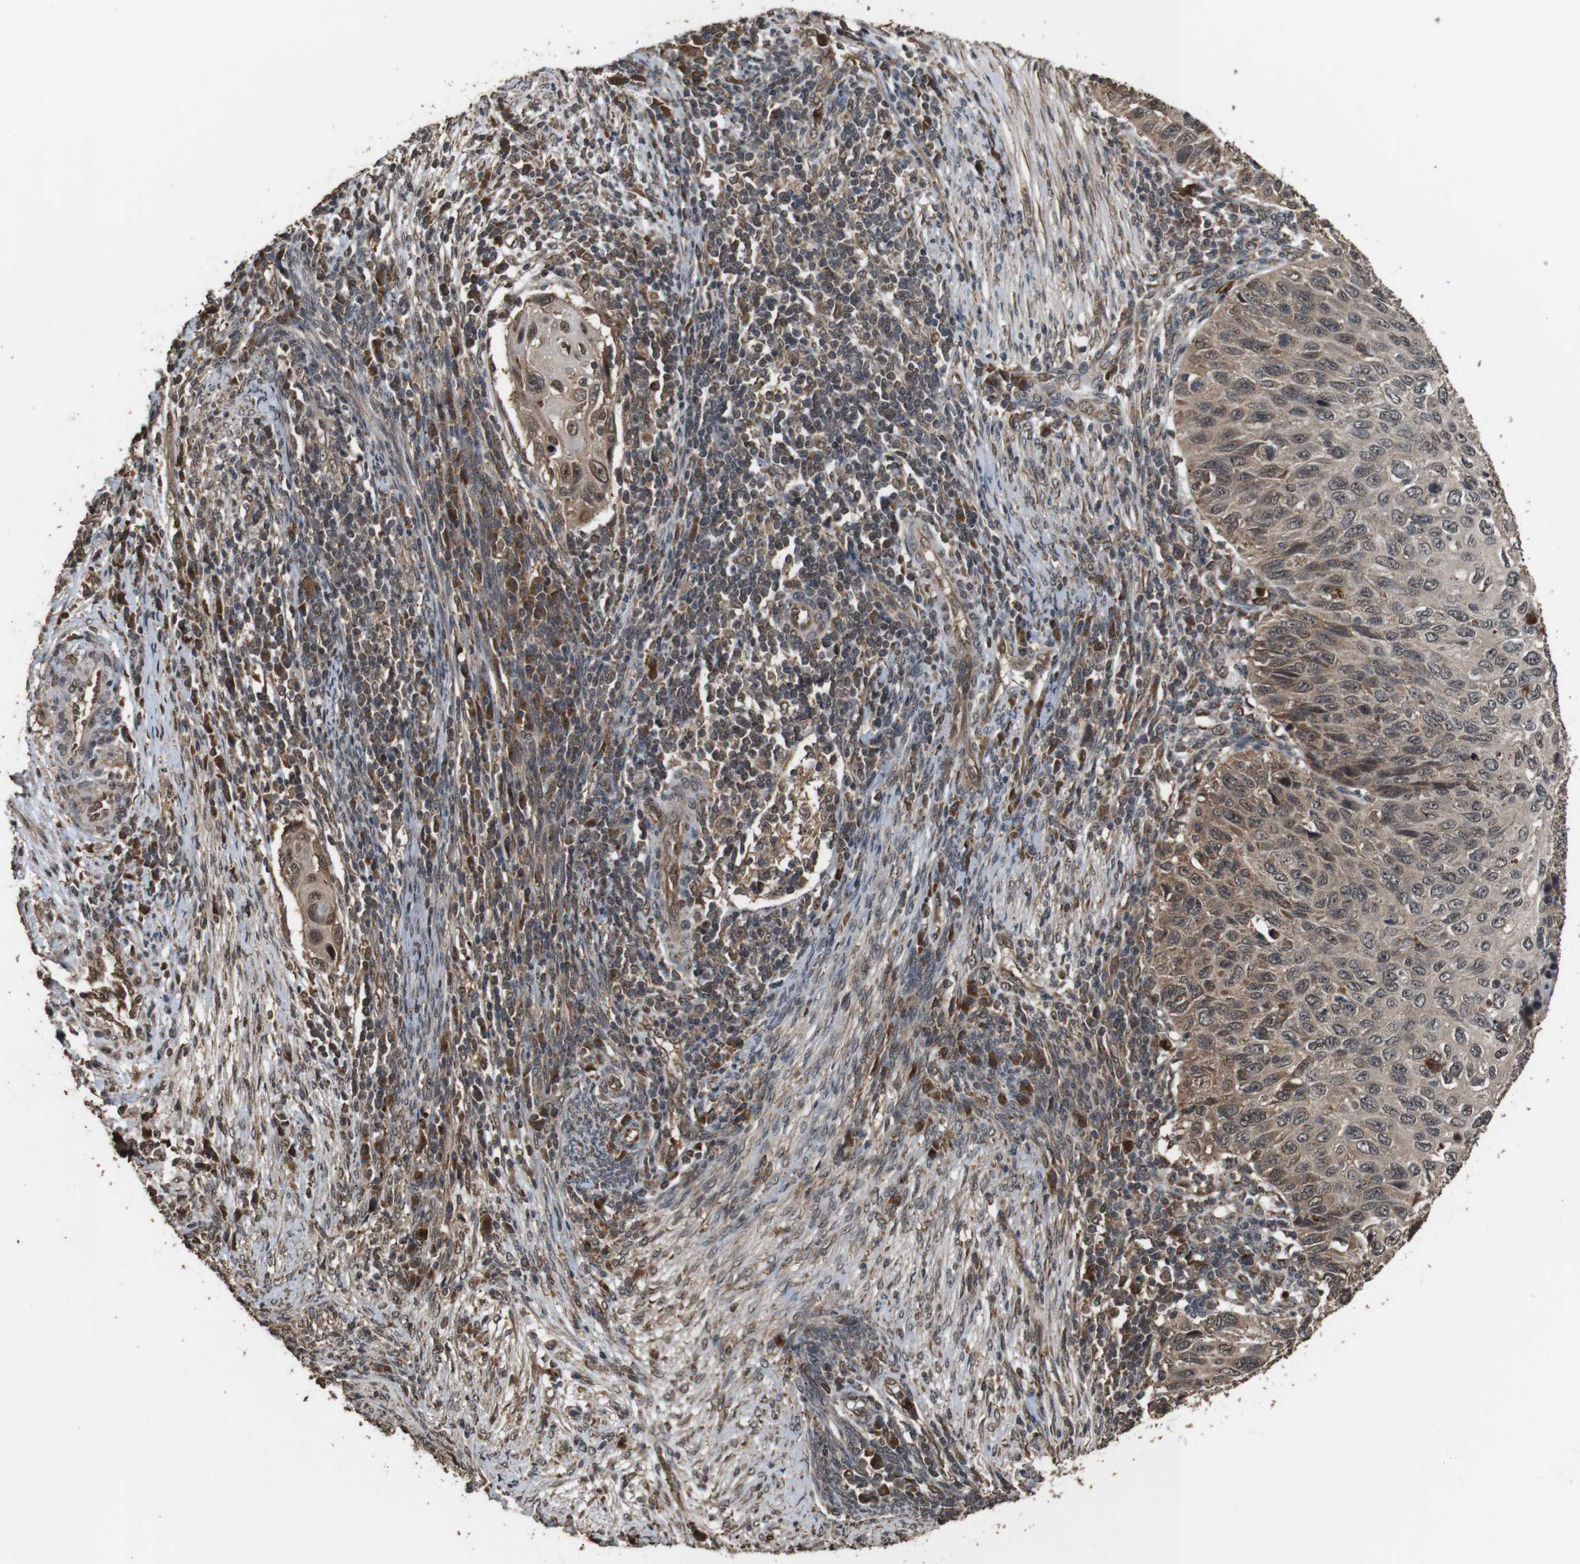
{"staining": {"intensity": "weak", "quantity": ">75%", "location": "cytoplasmic/membranous"}, "tissue": "cervical cancer", "cell_type": "Tumor cells", "image_type": "cancer", "snomed": [{"axis": "morphology", "description": "Squamous cell carcinoma, NOS"}, {"axis": "topography", "description": "Cervix"}], "caption": "DAB (3,3'-diaminobenzidine) immunohistochemical staining of cervical squamous cell carcinoma demonstrates weak cytoplasmic/membranous protein positivity in approximately >75% of tumor cells.", "gene": "RRAS2", "patient": {"sex": "female", "age": 70}}